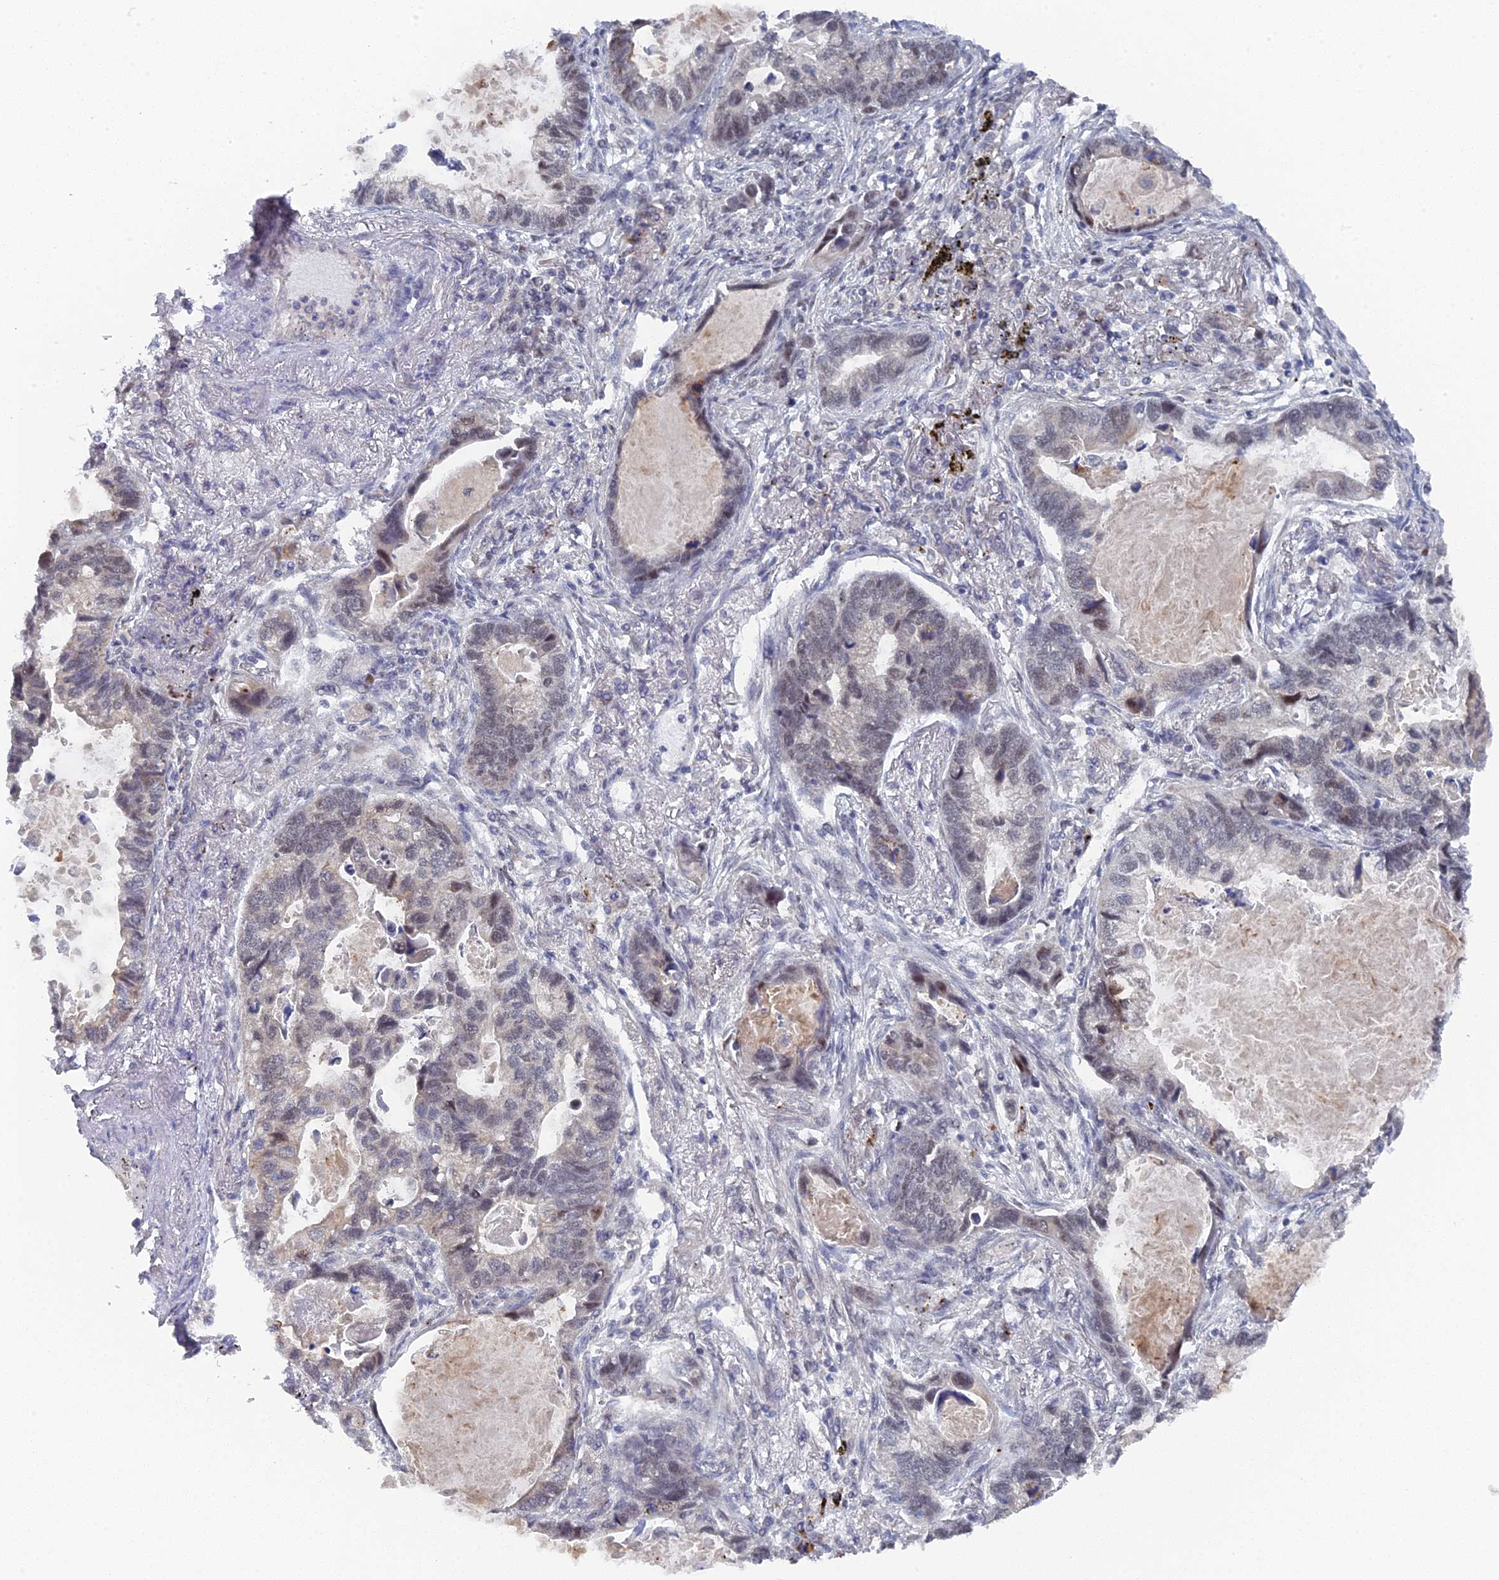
{"staining": {"intensity": "negative", "quantity": "none", "location": "none"}, "tissue": "lung cancer", "cell_type": "Tumor cells", "image_type": "cancer", "snomed": [{"axis": "morphology", "description": "Adenocarcinoma, NOS"}, {"axis": "topography", "description": "Lung"}], "caption": "The image exhibits no significant expression in tumor cells of adenocarcinoma (lung).", "gene": "MIGA2", "patient": {"sex": "male", "age": 67}}